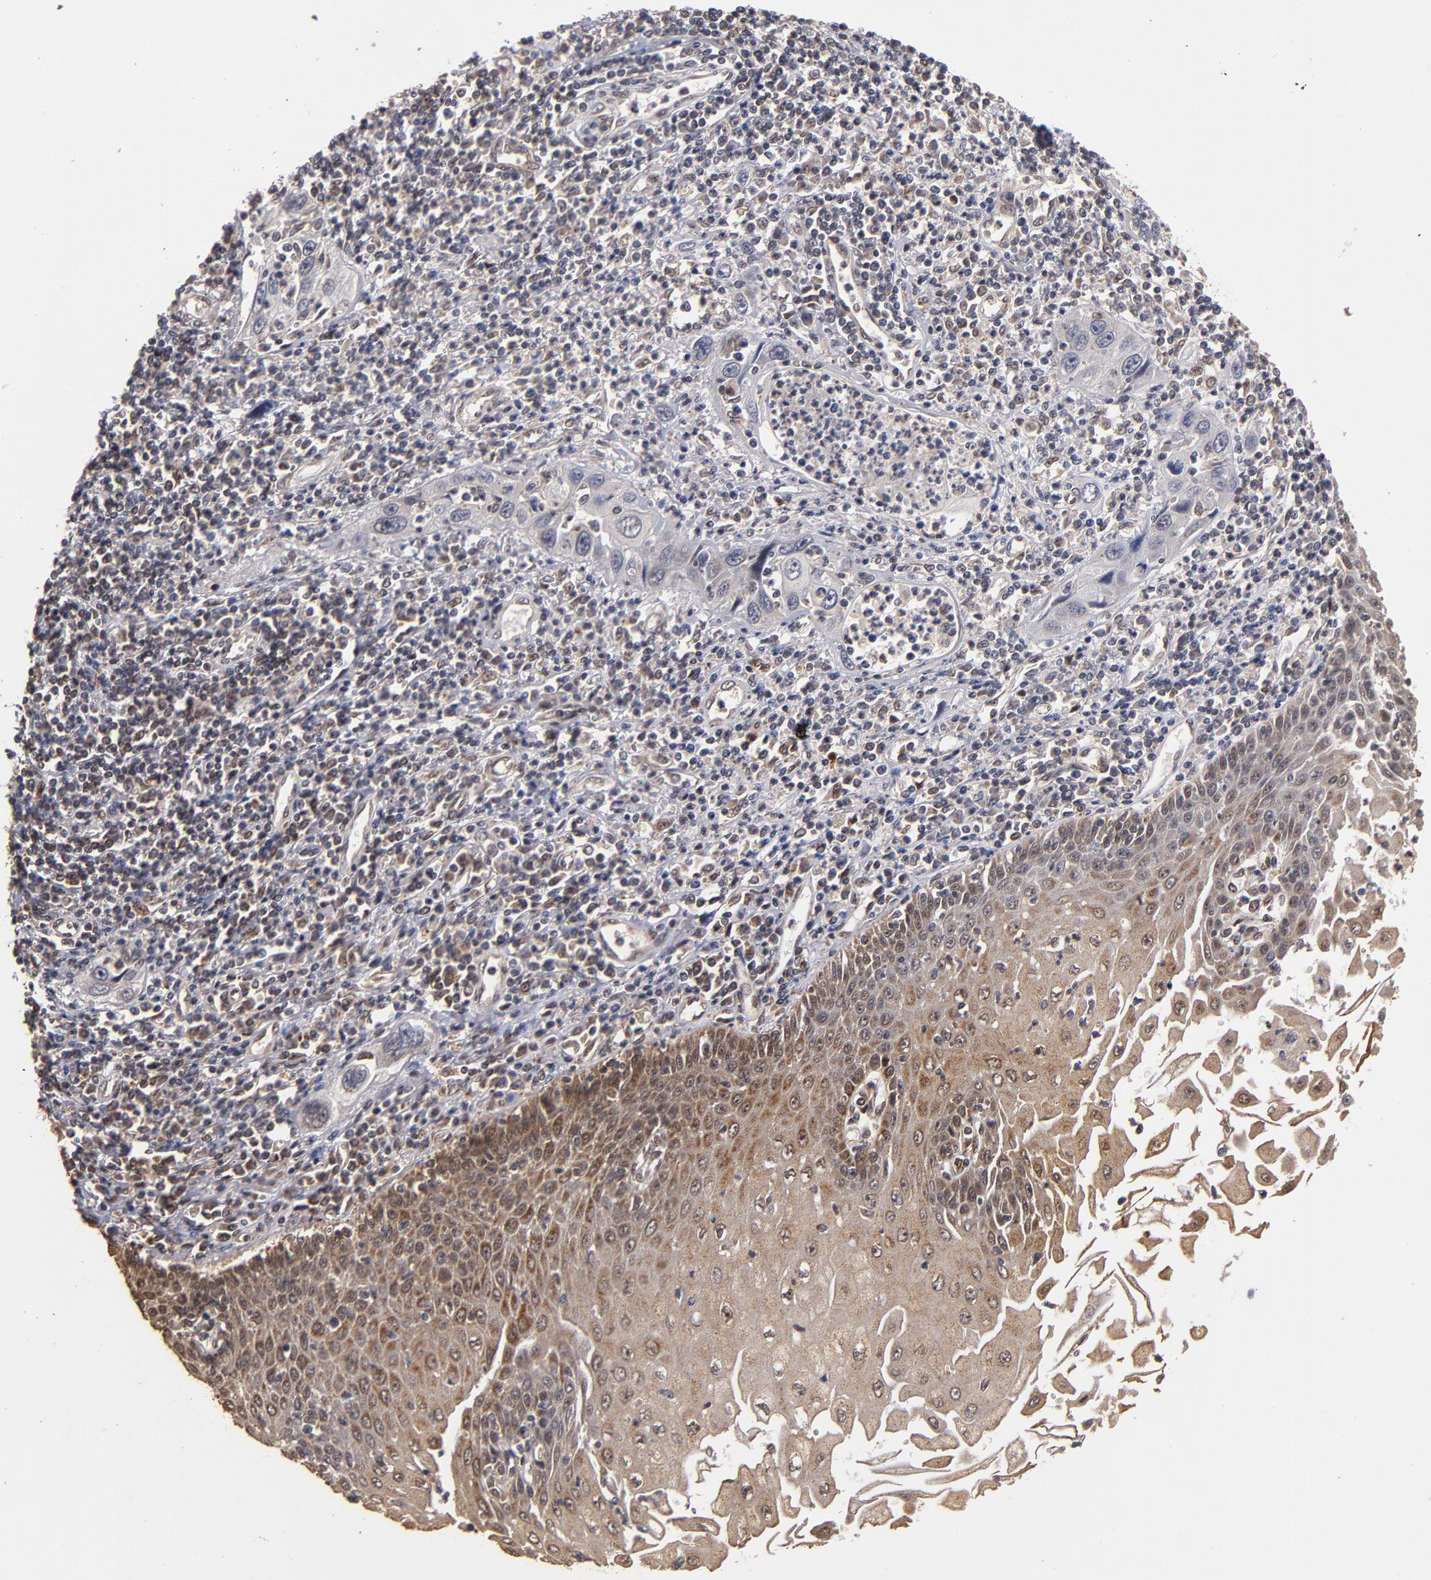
{"staining": {"intensity": "moderate", "quantity": ">75%", "location": "cytoplasmic/membranous,nuclear"}, "tissue": "esophagus", "cell_type": "Squamous epithelial cells", "image_type": "normal", "snomed": [{"axis": "morphology", "description": "Normal tissue, NOS"}, {"axis": "topography", "description": "Esophagus"}], "caption": "Immunohistochemical staining of normal human esophagus demonstrates moderate cytoplasmic/membranous,nuclear protein staining in about >75% of squamous epithelial cells.", "gene": "CUL5", "patient": {"sex": "male", "age": 65}}